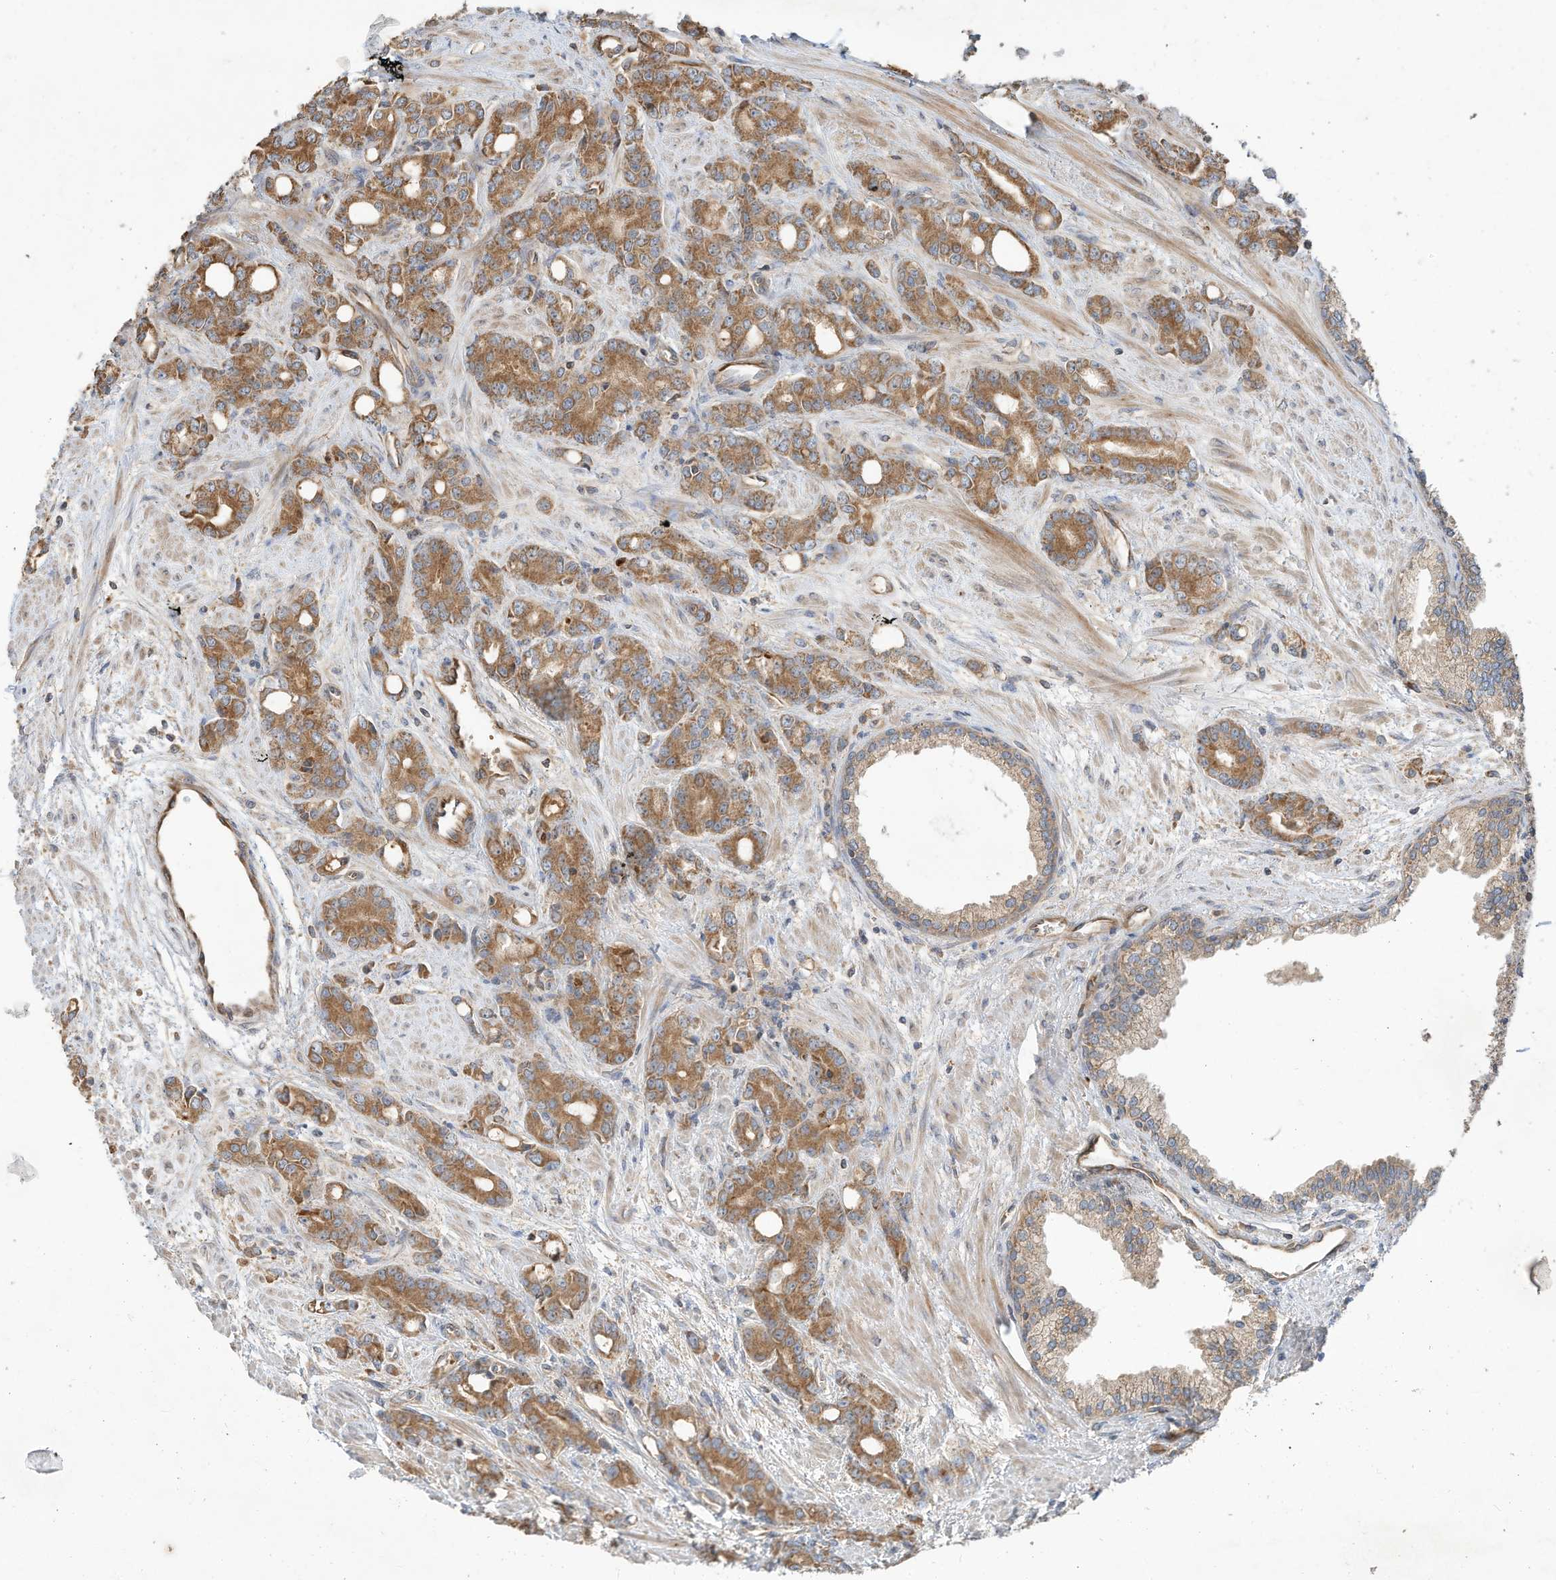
{"staining": {"intensity": "moderate", "quantity": ">75%", "location": "cytoplasmic/membranous"}, "tissue": "prostate cancer", "cell_type": "Tumor cells", "image_type": "cancer", "snomed": [{"axis": "morphology", "description": "Adenocarcinoma, High grade"}, {"axis": "topography", "description": "Prostate"}], "caption": "This is an image of immunohistochemistry (IHC) staining of prostate cancer, which shows moderate staining in the cytoplasmic/membranous of tumor cells.", "gene": "CPAMD8", "patient": {"sex": "male", "age": 62}}